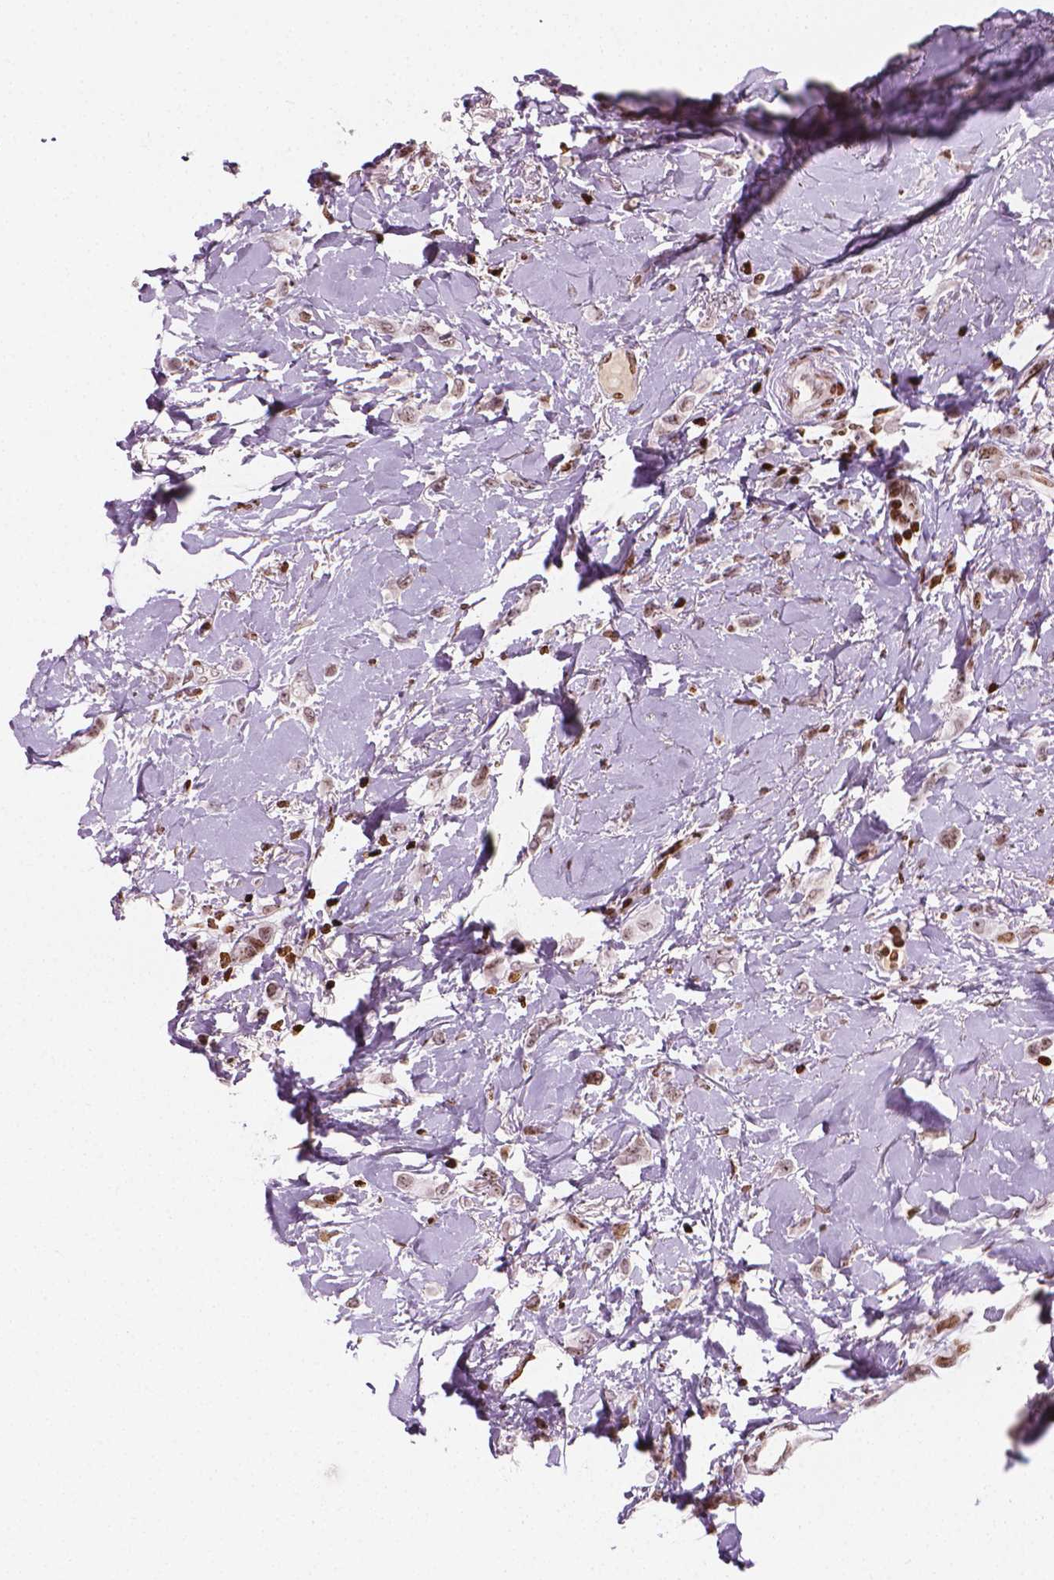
{"staining": {"intensity": "weak", "quantity": "25%-75%", "location": "nuclear"}, "tissue": "breast cancer", "cell_type": "Tumor cells", "image_type": "cancer", "snomed": [{"axis": "morphology", "description": "Lobular carcinoma"}, {"axis": "topography", "description": "Breast"}], "caption": "This micrograph demonstrates IHC staining of human lobular carcinoma (breast), with low weak nuclear expression in about 25%-75% of tumor cells.", "gene": "PIP4K2A", "patient": {"sex": "female", "age": 66}}